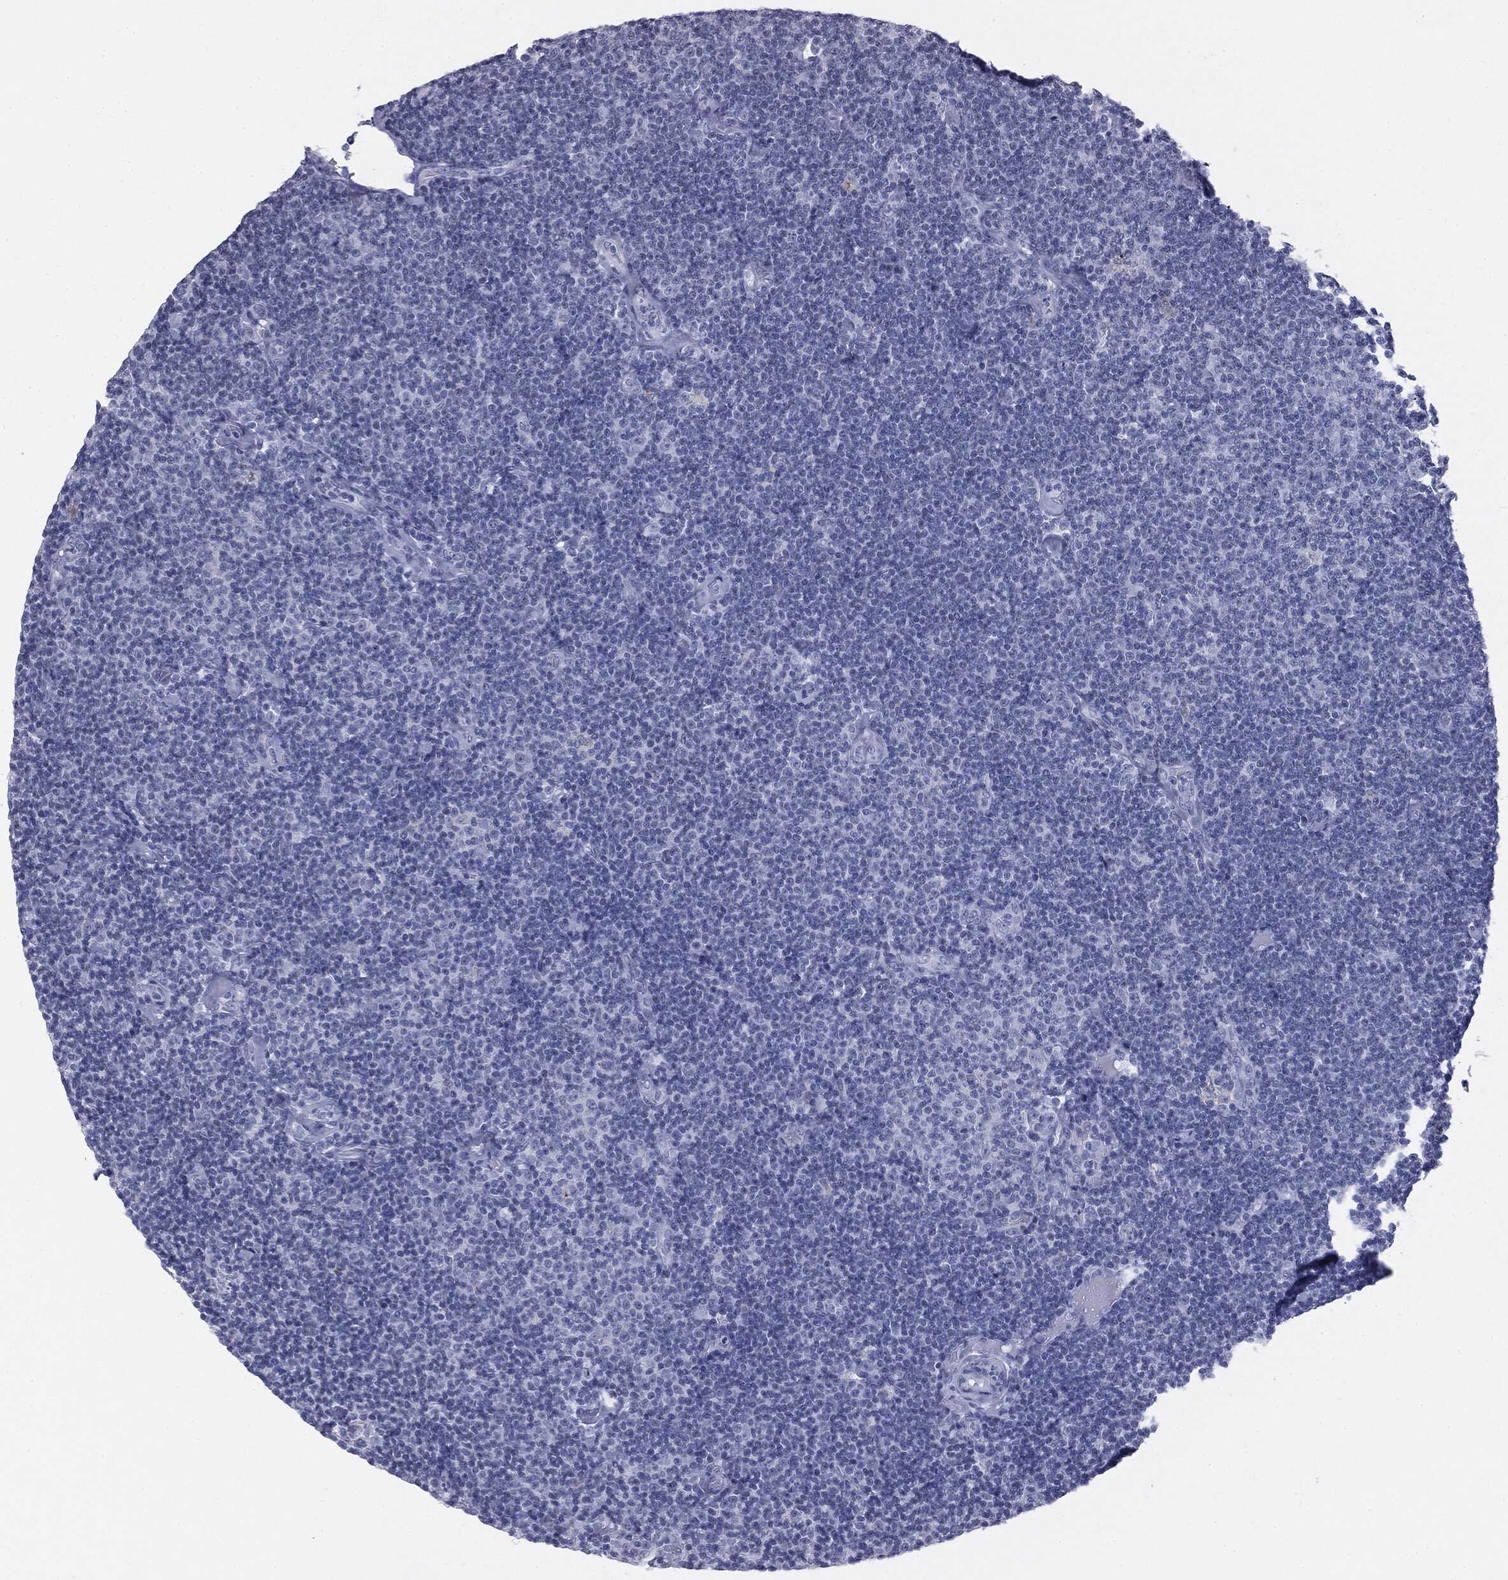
{"staining": {"intensity": "negative", "quantity": "none", "location": "none"}, "tissue": "lymphoma", "cell_type": "Tumor cells", "image_type": "cancer", "snomed": [{"axis": "morphology", "description": "Malignant lymphoma, non-Hodgkin's type, Low grade"}, {"axis": "topography", "description": "Lymph node"}], "caption": "There is no significant staining in tumor cells of malignant lymphoma, non-Hodgkin's type (low-grade).", "gene": "TPO", "patient": {"sex": "male", "age": 81}}